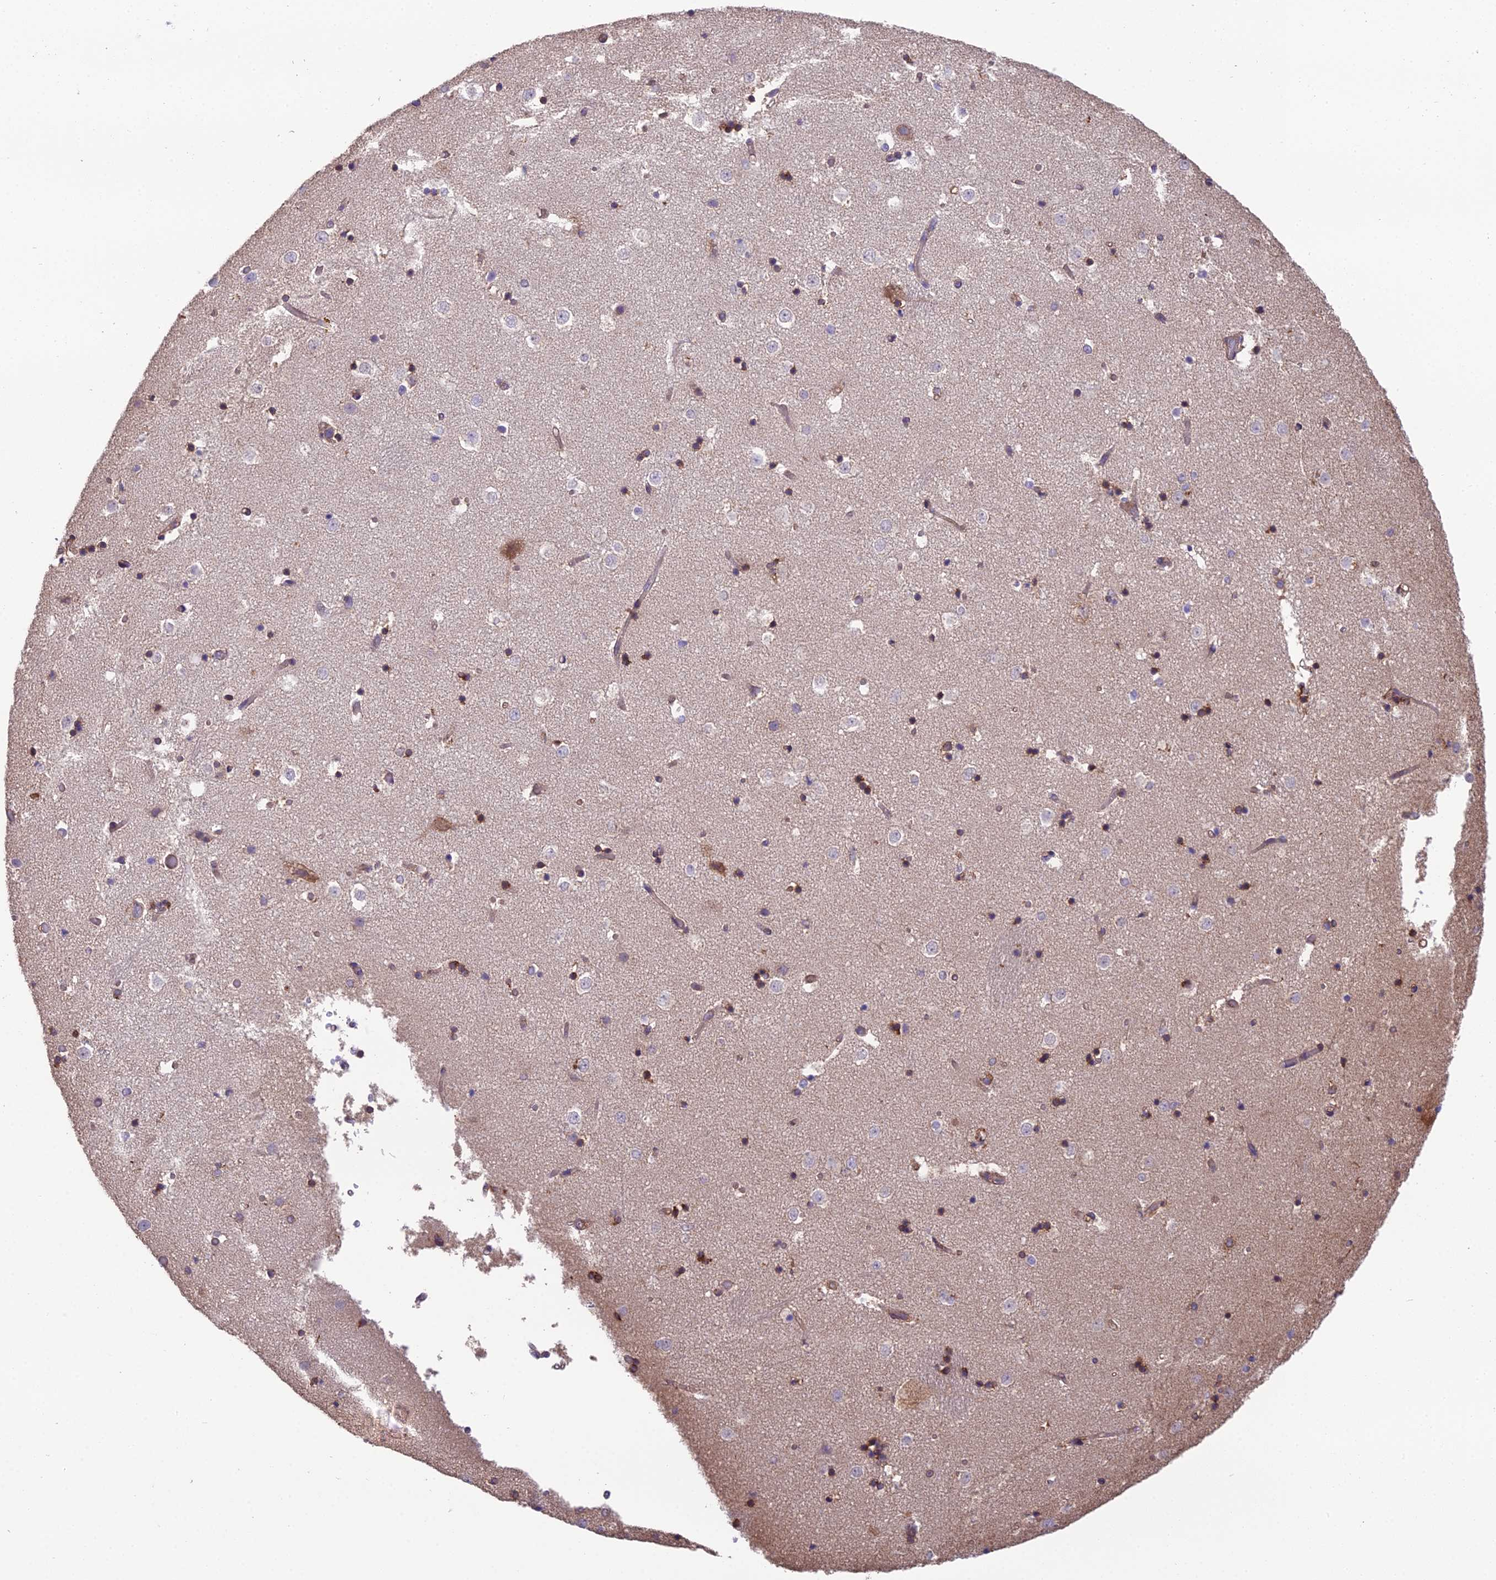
{"staining": {"intensity": "moderate", "quantity": "<25%", "location": "cytoplasmic/membranous"}, "tissue": "caudate", "cell_type": "Glial cells", "image_type": "normal", "snomed": [{"axis": "morphology", "description": "Normal tissue, NOS"}, {"axis": "topography", "description": "Lateral ventricle wall"}], "caption": "Protein analysis of benign caudate reveals moderate cytoplasmic/membranous expression in approximately <25% of glial cells. The protein of interest is stained brown, and the nuclei are stained in blue (DAB (3,3'-diaminobenzidine) IHC with brightfield microscopy, high magnification).", "gene": "BLOC1S4", "patient": {"sex": "female", "age": 52}}